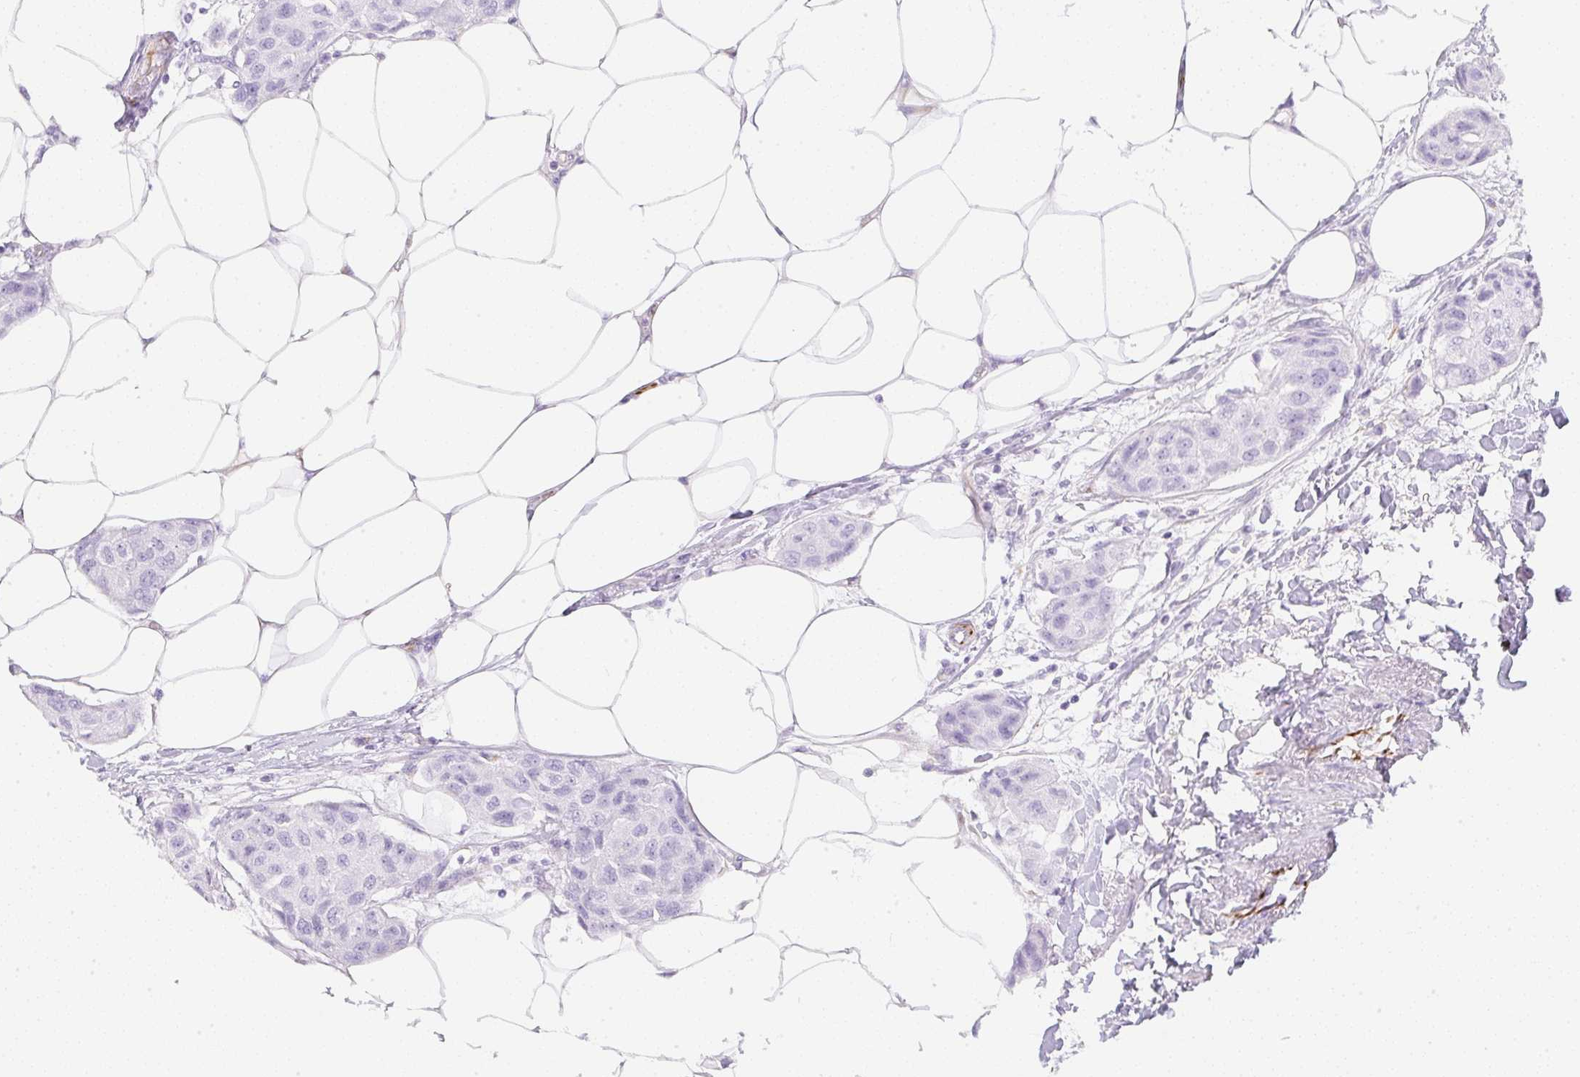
{"staining": {"intensity": "negative", "quantity": "none", "location": "none"}, "tissue": "breast cancer", "cell_type": "Tumor cells", "image_type": "cancer", "snomed": [{"axis": "morphology", "description": "Duct carcinoma"}, {"axis": "topography", "description": "Breast"}, {"axis": "topography", "description": "Lymph node"}], "caption": "Tumor cells are negative for brown protein staining in intraductal carcinoma (breast).", "gene": "ZNF689", "patient": {"sex": "female", "age": 80}}